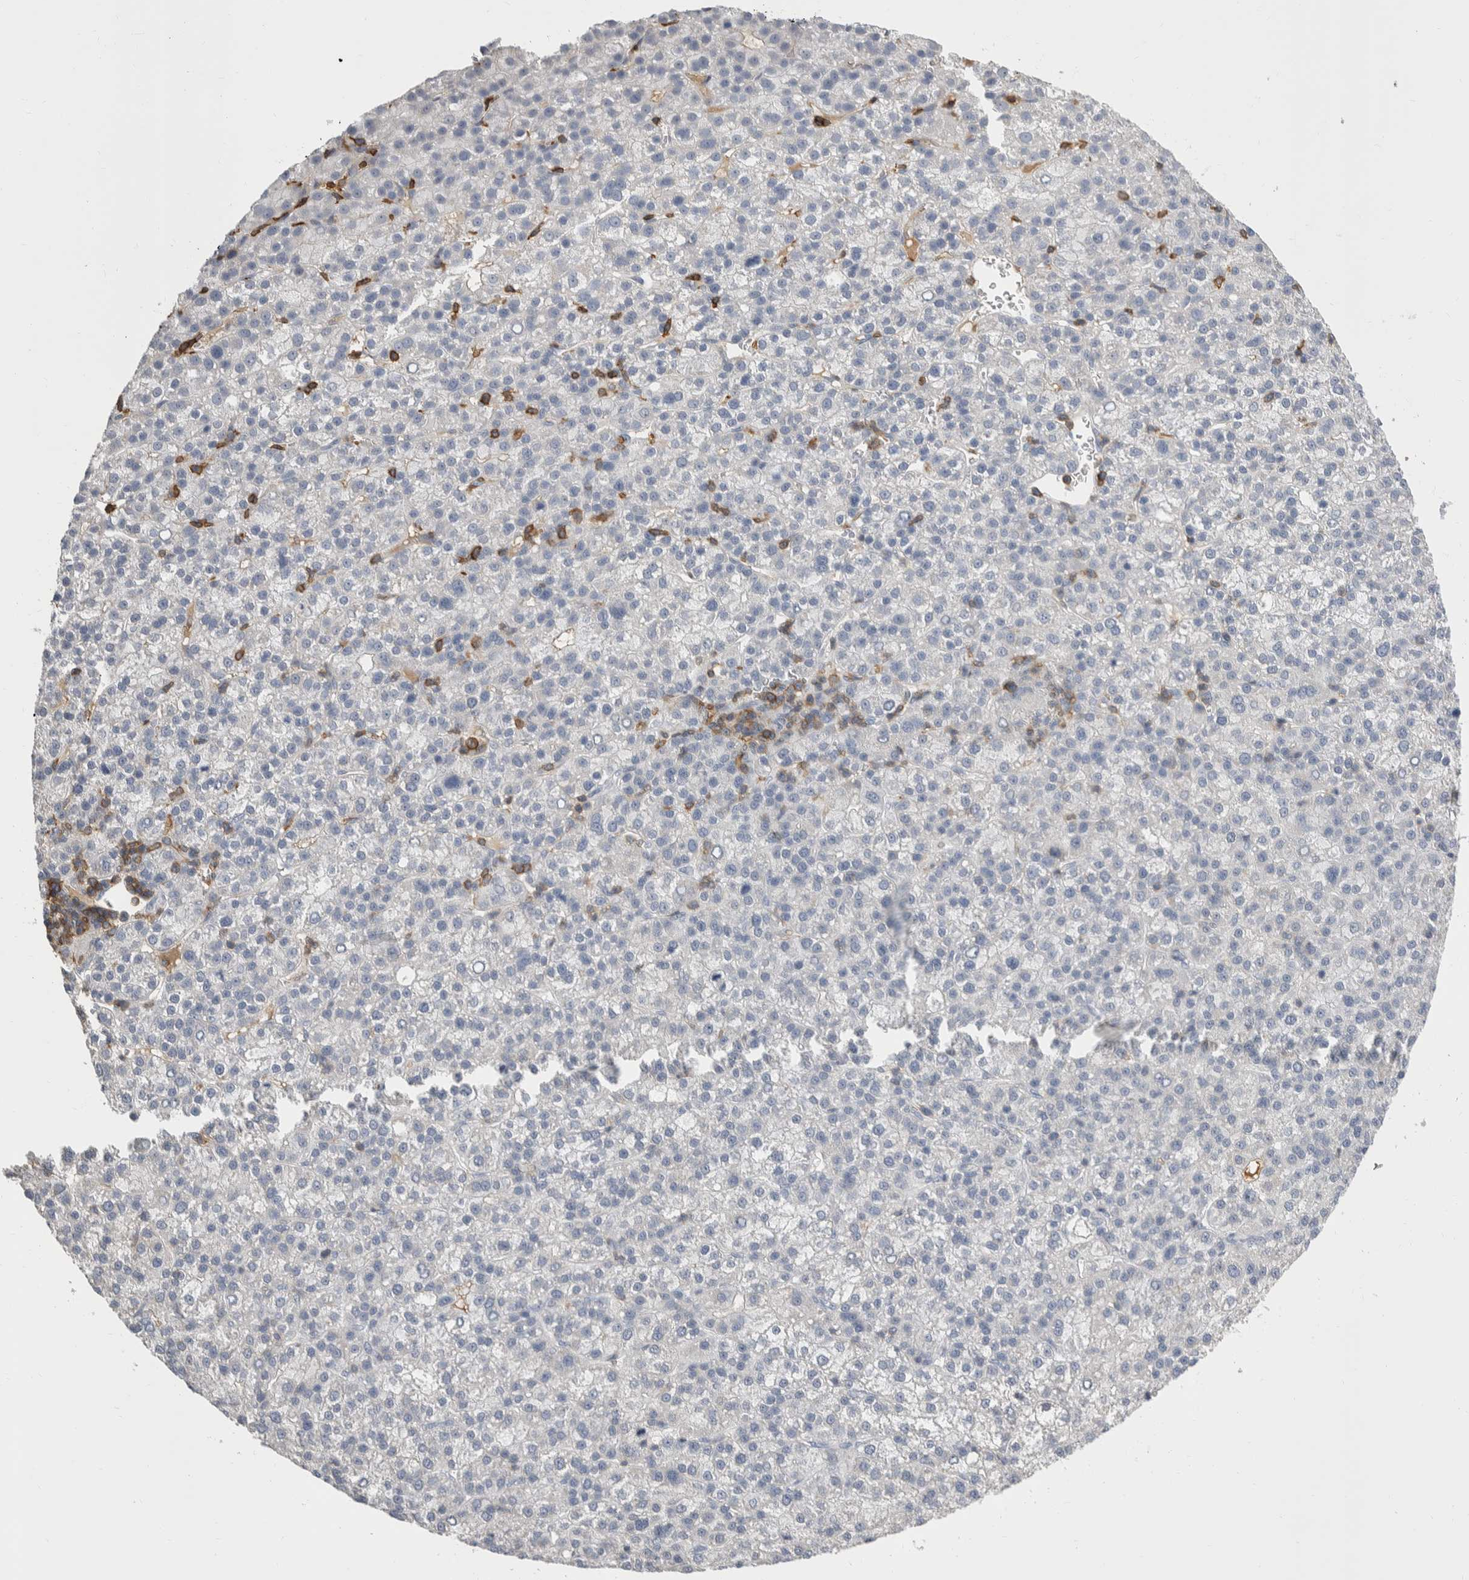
{"staining": {"intensity": "negative", "quantity": "none", "location": "none"}, "tissue": "liver cancer", "cell_type": "Tumor cells", "image_type": "cancer", "snomed": [{"axis": "morphology", "description": "Carcinoma, Hepatocellular, NOS"}, {"axis": "topography", "description": "Liver"}], "caption": "Micrograph shows no significant protein positivity in tumor cells of liver hepatocellular carcinoma.", "gene": "CEP295NL", "patient": {"sex": "female", "age": 58}}